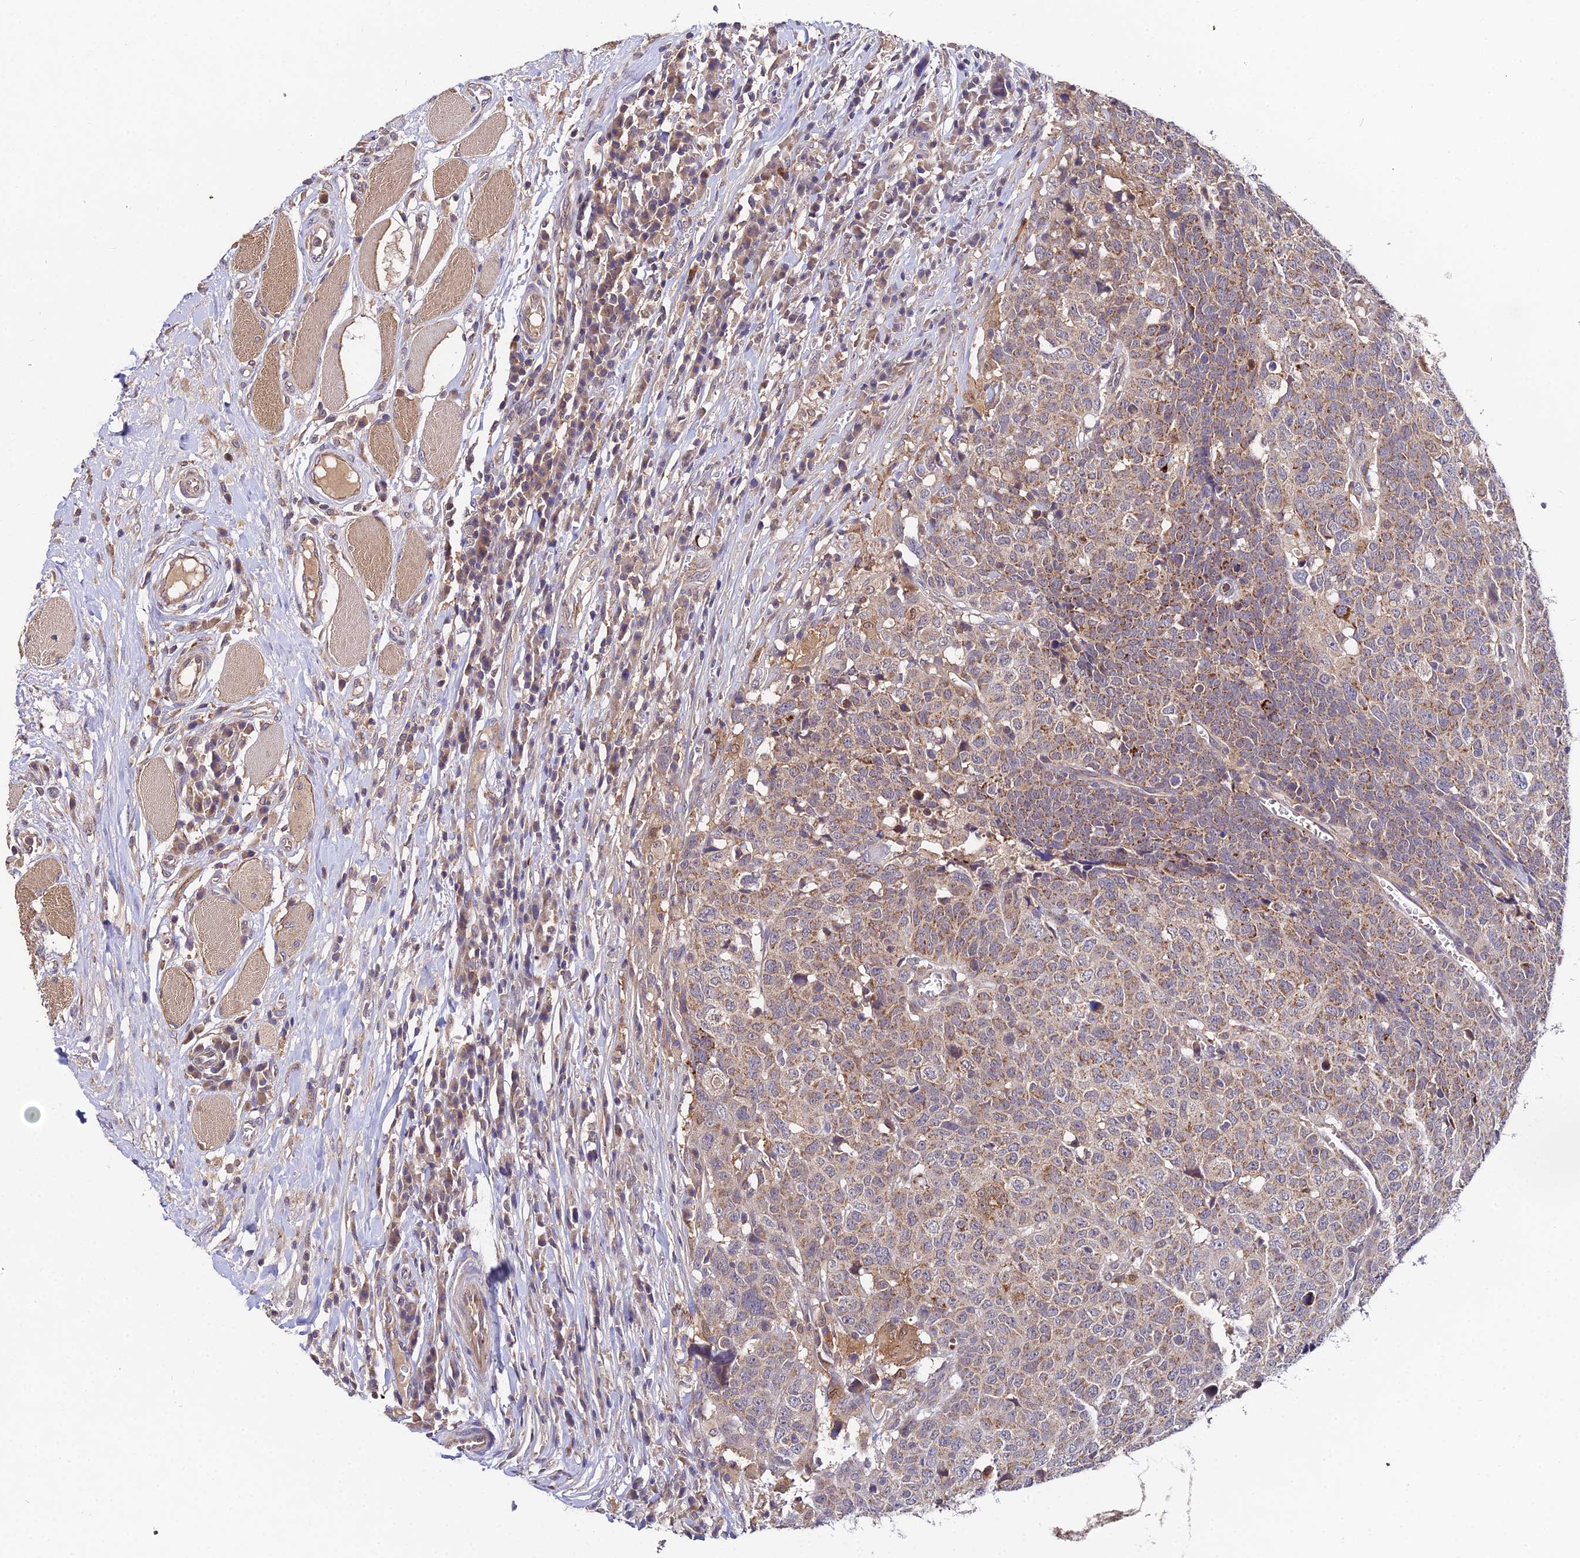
{"staining": {"intensity": "moderate", "quantity": ">75%", "location": "cytoplasmic/membranous"}, "tissue": "head and neck cancer", "cell_type": "Tumor cells", "image_type": "cancer", "snomed": [{"axis": "morphology", "description": "Squamous cell carcinoma, NOS"}, {"axis": "topography", "description": "Head-Neck"}], "caption": "High-magnification brightfield microscopy of head and neck cancer stained with DAB (brown) and counterstained with hematoxylin (blue). tumor cells exhibit moderate cytoplasmic/membranous staining is present in about>75% of cells. The protein is stained brown, and the nuclei are stained in blue (DAB (3,3'-diaminobenzidine) IHC with brightfield microscopy, high magnification).", "gene": "ZBED8", "patient": {"sex": "male", "age": 66}}